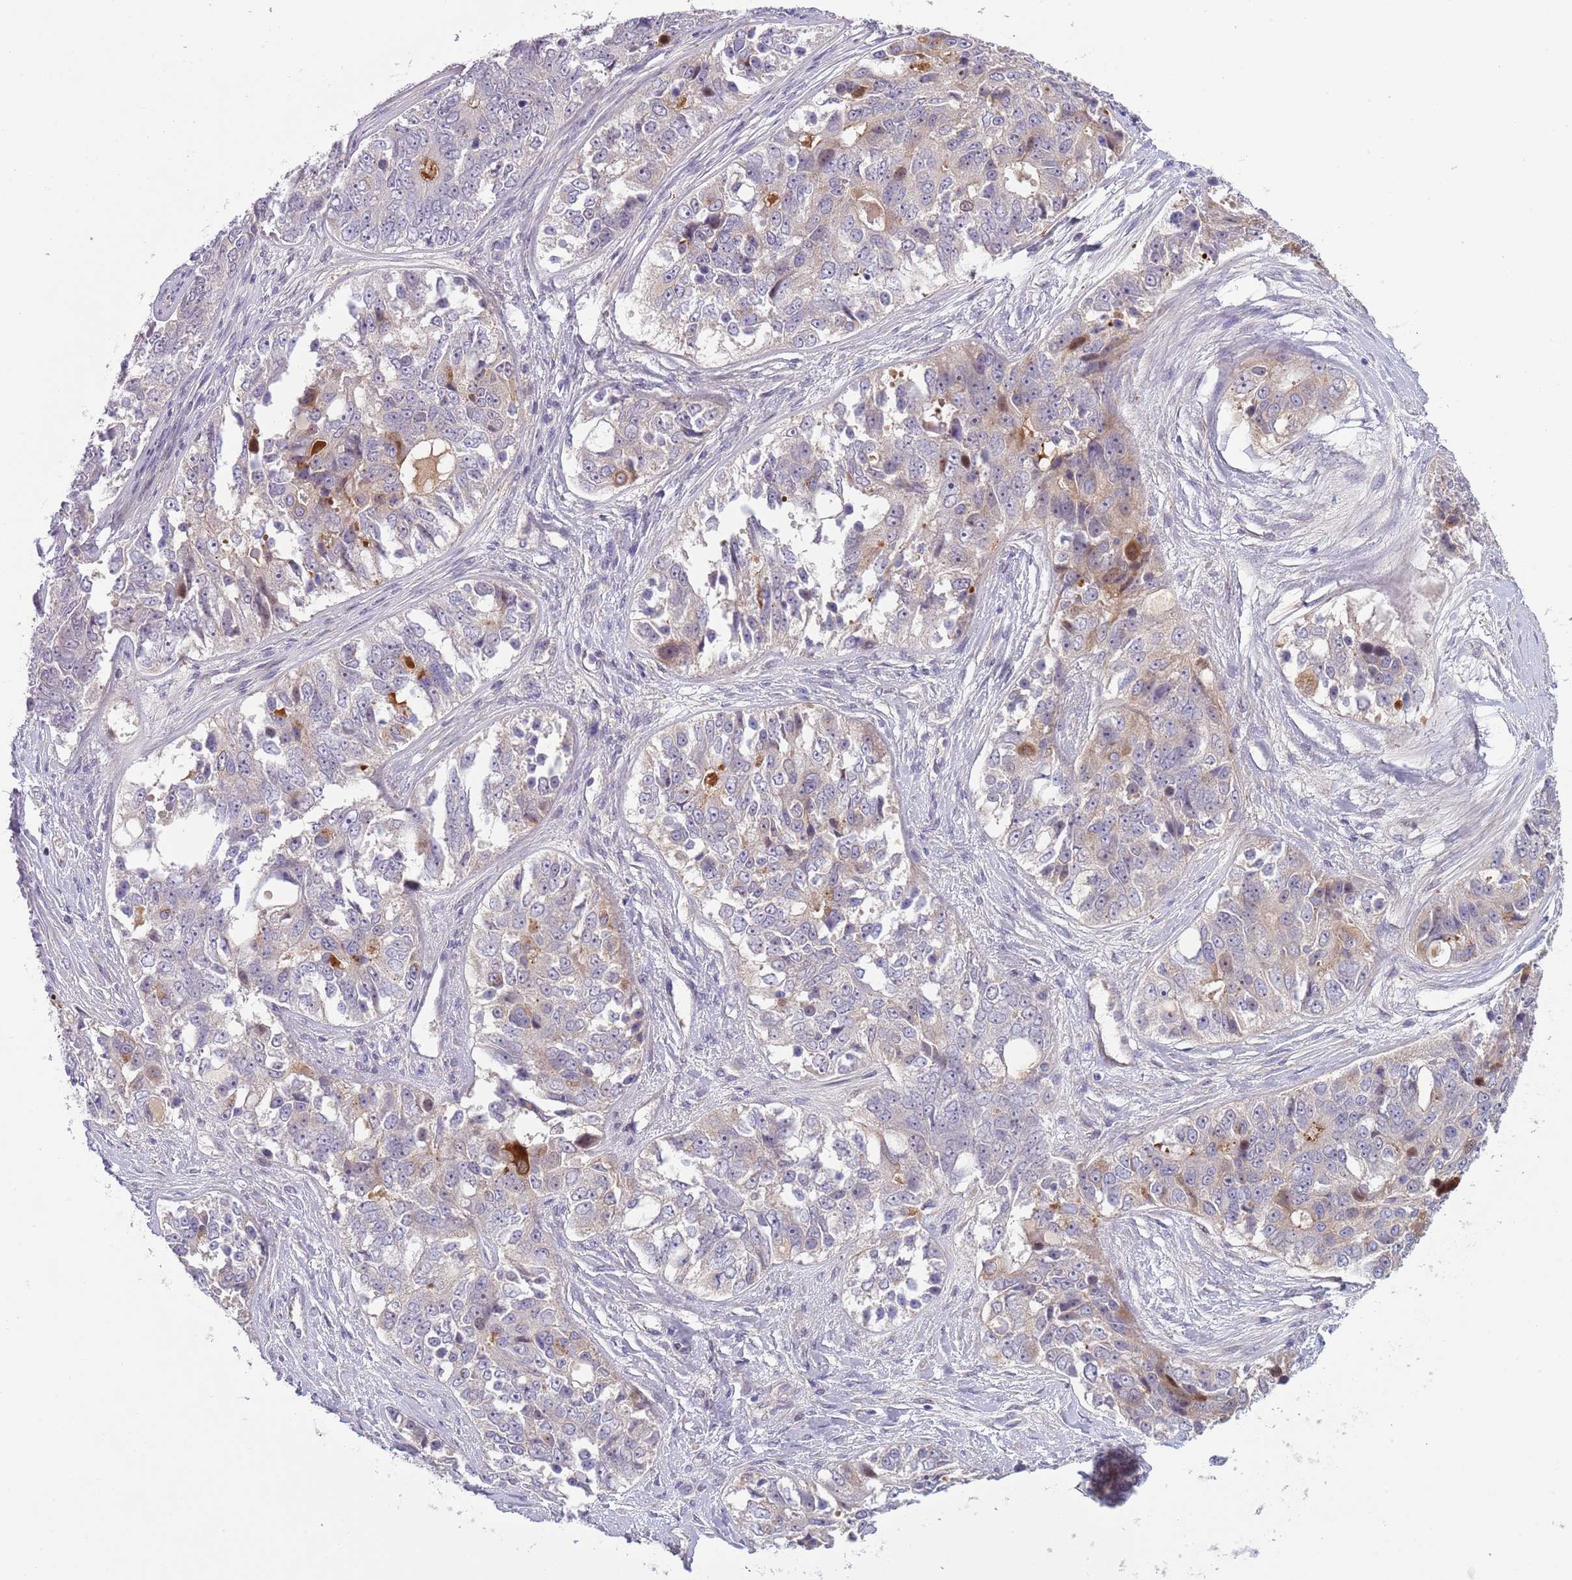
{"staining": {"intensity": "weak", "quantity": "25%-75%", "location": "cytoplasmic/membranous"}, "tissue": "ovarian cancer", "cell_type": "Tumor cells", "image_type": "cancer", "snomed": [{"axis": "morphology", "description": "Carcinoma, endometroid"}, {"axis": "topography", "description": "Ovary"}], "caption": "Immunohistochemical staining of ovarian cancer demonstrates low levels of weak cytoplasmic/membranous positivity in approximately 25%-75% of tumor cells. (IHC, brightfield microscopy, high magnification).", "gene": "TINAGL1", "patient": {"sex": "female", "age": 51}}